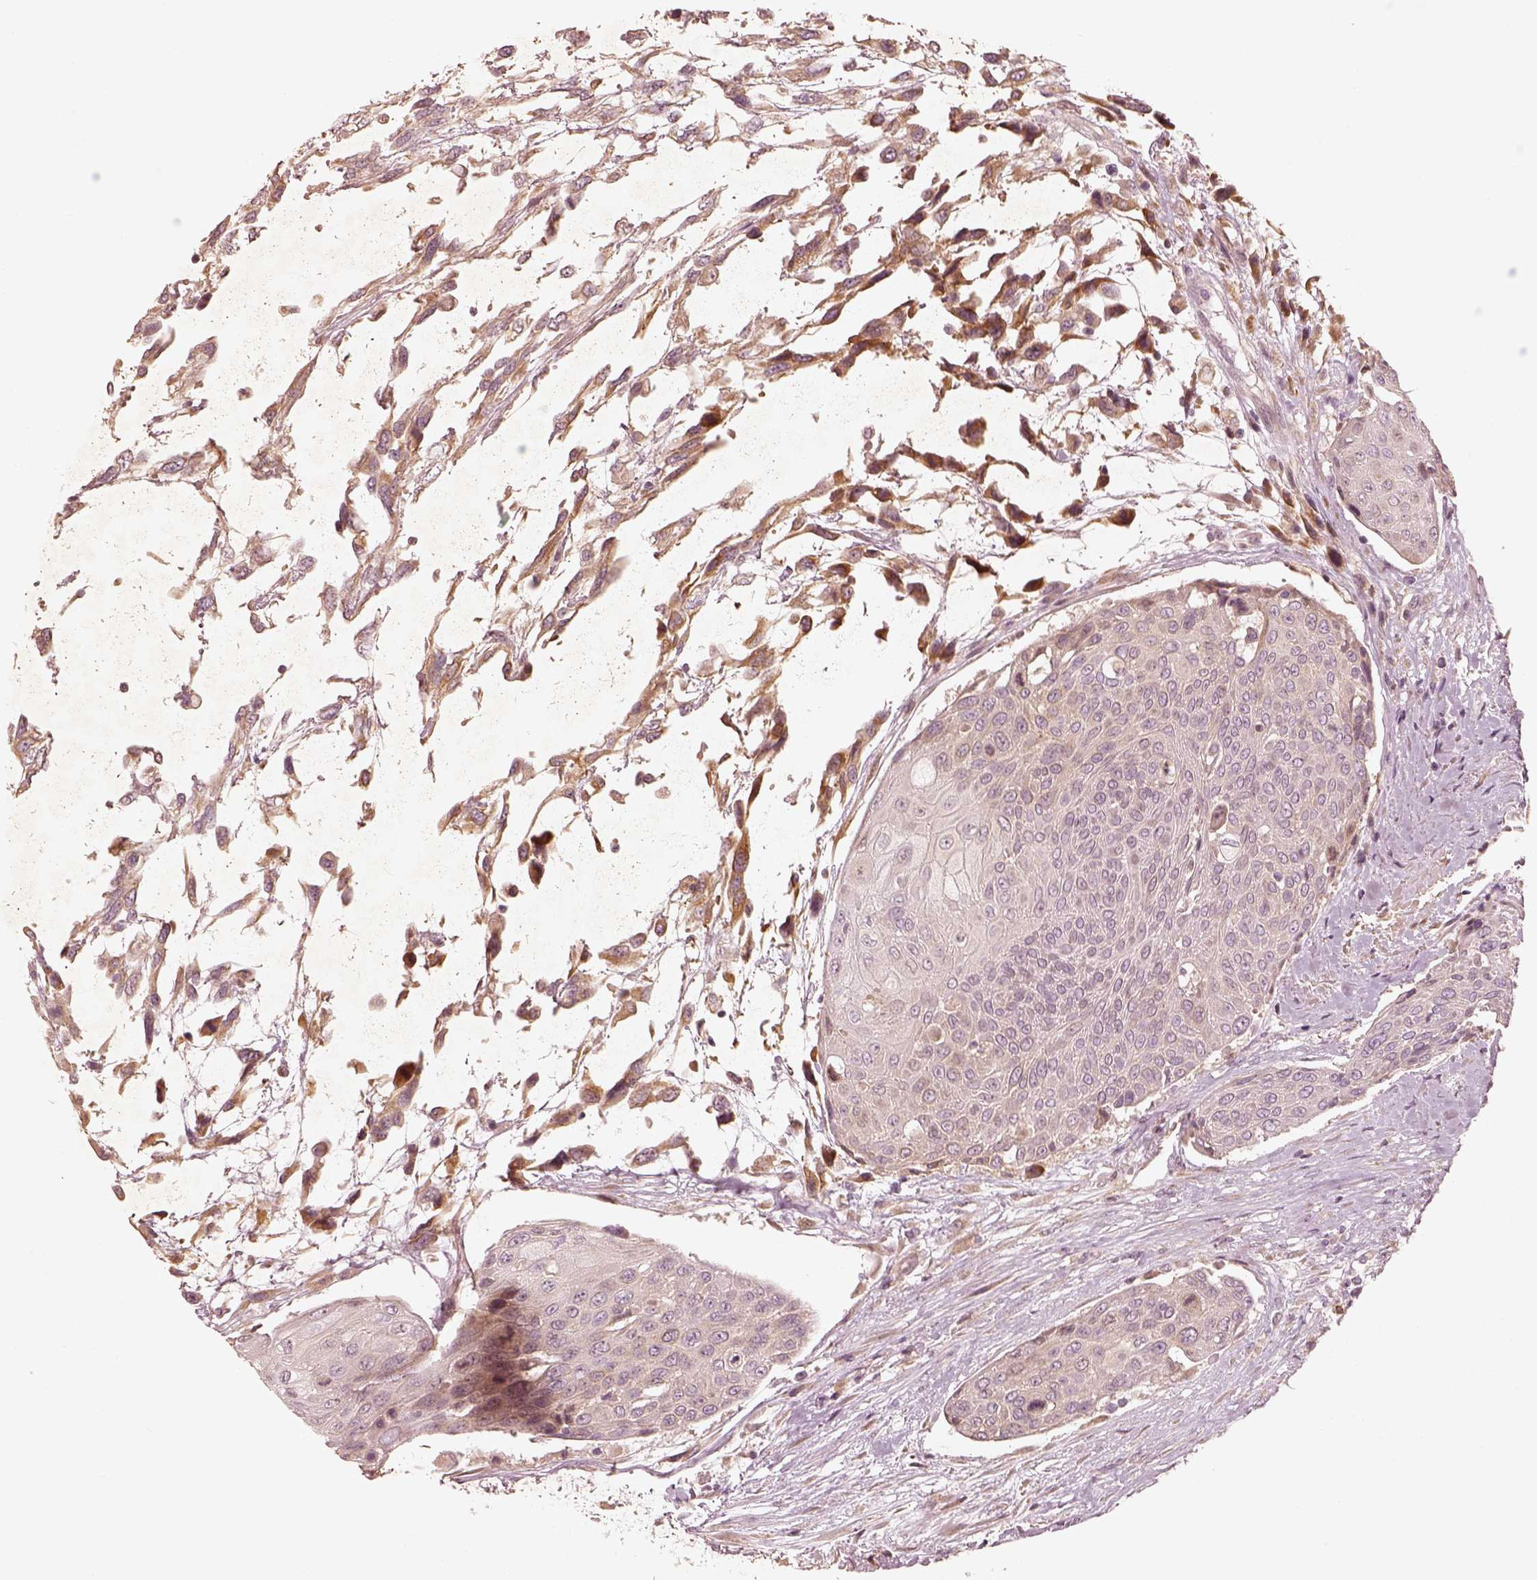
{"staining": {"intensity": "negative", "quantity": "none", "location": "none"}, "tissue": "urothelial cancer", "cell_type": "Tumor cells", "image_type": "cancer", "snomed": [{"axis": "morphology", "description": "Urothelial carcinoma, High grade"}, {"axis": "topography", "description": "Urinary bladder"}], "caption": "This photomicrograph is of urothelial carcinoma (high-grade) stained with immunohistochemistry (IHC) to label a protein in brown with the nuclei are counter-stained blue. There is no positivity in tumor cells. The staining was performed using DAB (3,3'-diaminobenzidine) to visualize the protein expression in brown, while the nuclei were stained in blue with hematoxylin (Magnification: 20x).", "gene": "WLS", "patient": {"sex": "female", "age": 70}}